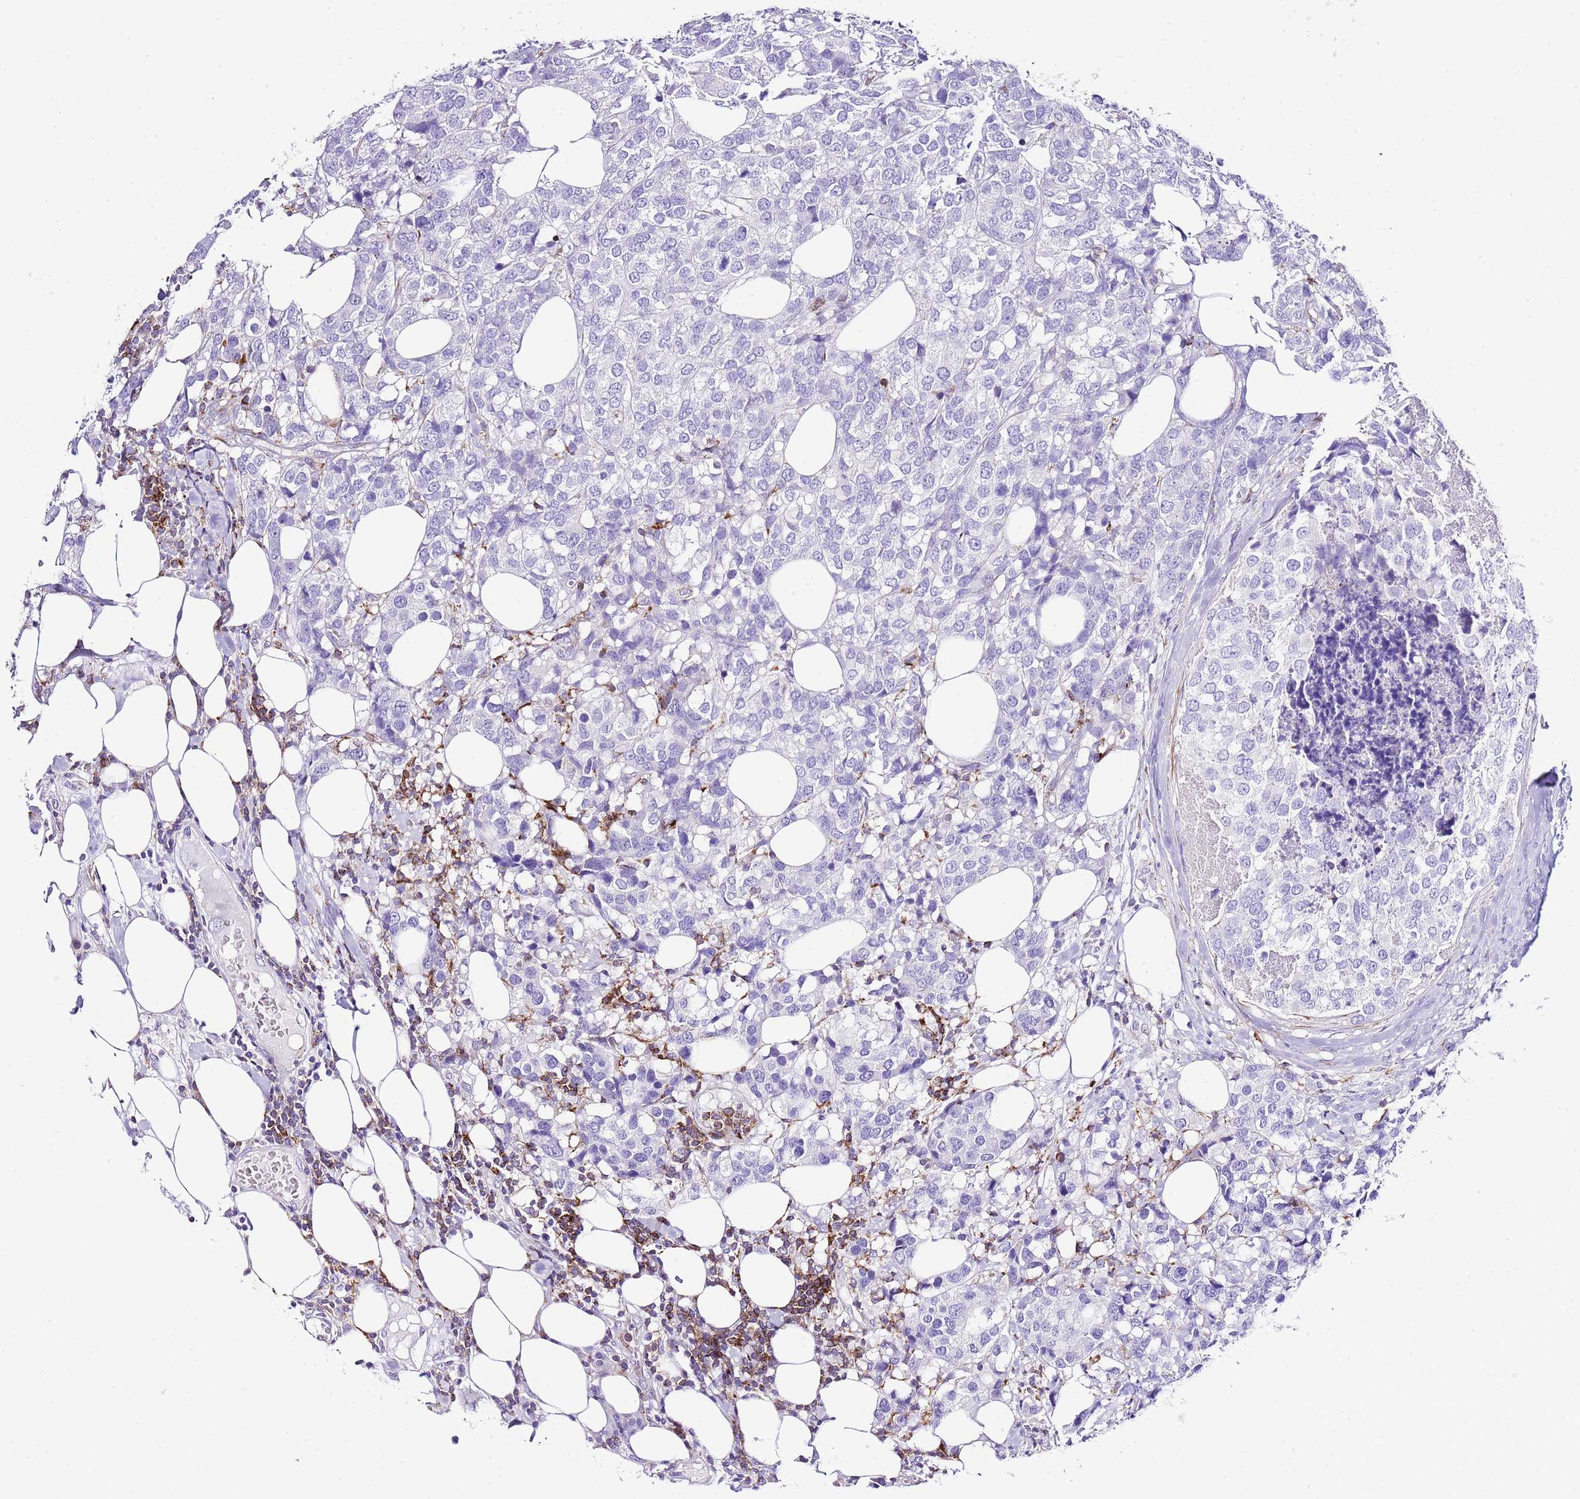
{"staining": {"intensity": "negative", "quantity": "none", "location": "none"}, "tissue": "breast cancer", "cell_type": "Tumor cells", "image_type": "cancer", "snomed": [{"axis": "morphology", "description": "Lobular carcinoma"}, {"axis": "topography", "description": "Breast"}], "caption": "Lobular carcinoma (breast) was stained to show a protein in brown. There is no significant staining in tumor cells.", "gene": "ALDH3A1", "patient": {"sex": "female", "age": 59}}